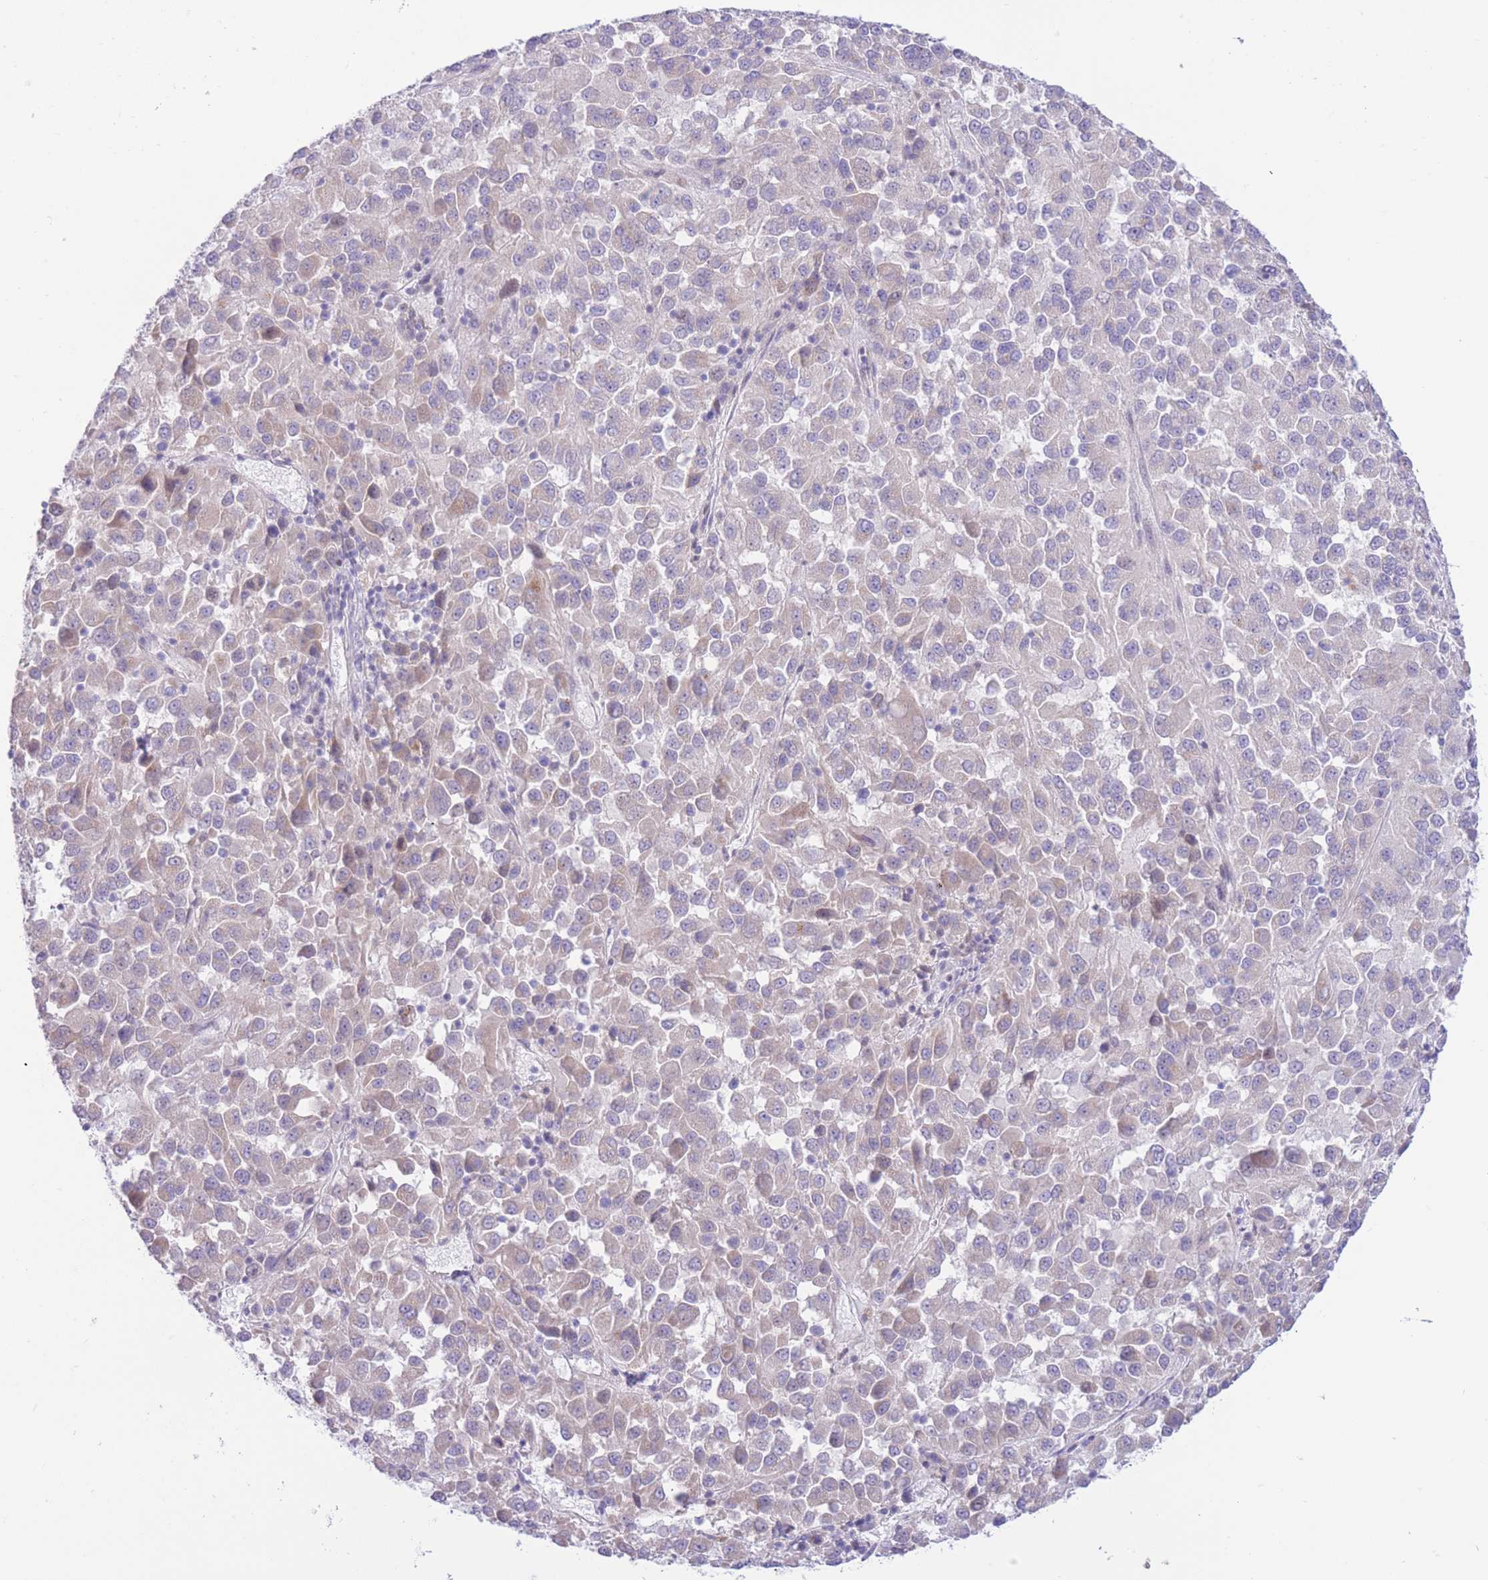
{"staining": {"intensity": "weak", "quantity": "<25%", "location": "cytoplasmic/membranous"}, "tissue": "melanoma", "cell_type": "Tumor cells", "image_type": "cancer", "snomed": [{"axis": "morphology", "description": "Malignant melanoma, Metastatic site"}, {"axis": "topography", "description": "Lung"}], "caption": "Immunohistochemical staining of human malignant melanoma (metastatic site) demonstrates no significant expression in tumor cells.", "gene": "RPL39L", "patient": {"sex": "male", "age": 64}}